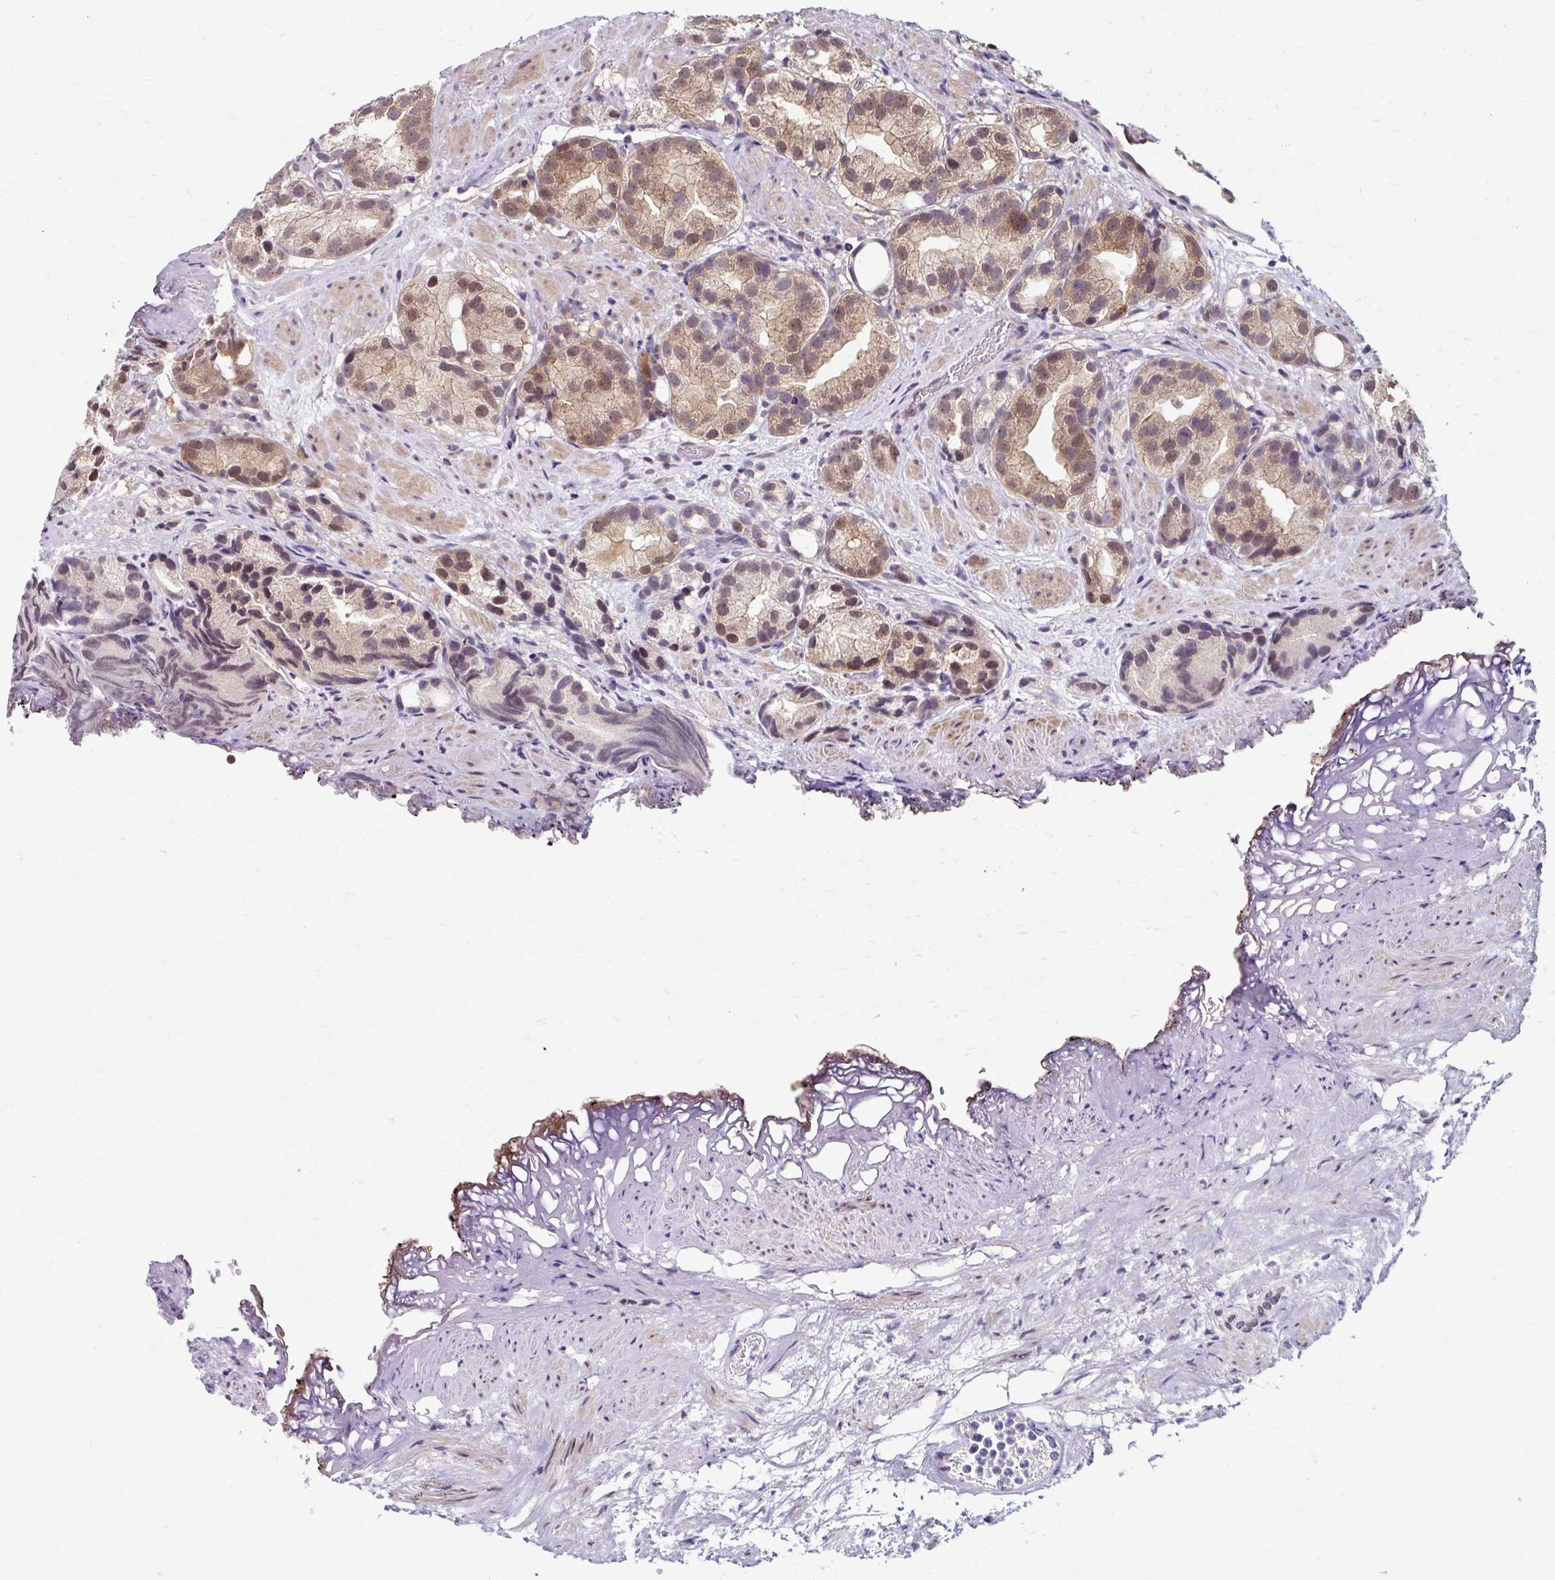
{"staining": {"intensity": "moderate", "quantity": "25%-75%", "location": "cytoplasmic/membranous,nuclear"}, "tissue": "prostate cancer", "cell_type": "Tumor cells", "image_type": "cancer", "snomed": [{"axis": "morphology", "description": "Adenocarcinoma, High grade"}, {"axis": "topography", "description": "Prostate"}], "caption": "Human prostate high-grade adenocarcinoma stained with a brown dye reveals moderate cytoplasmic/membranous and nuclear positive expression in about 25%-75% of tumor cells.", "gene": "ZNF555", "patient": {"sex": "male", "age": 82}}